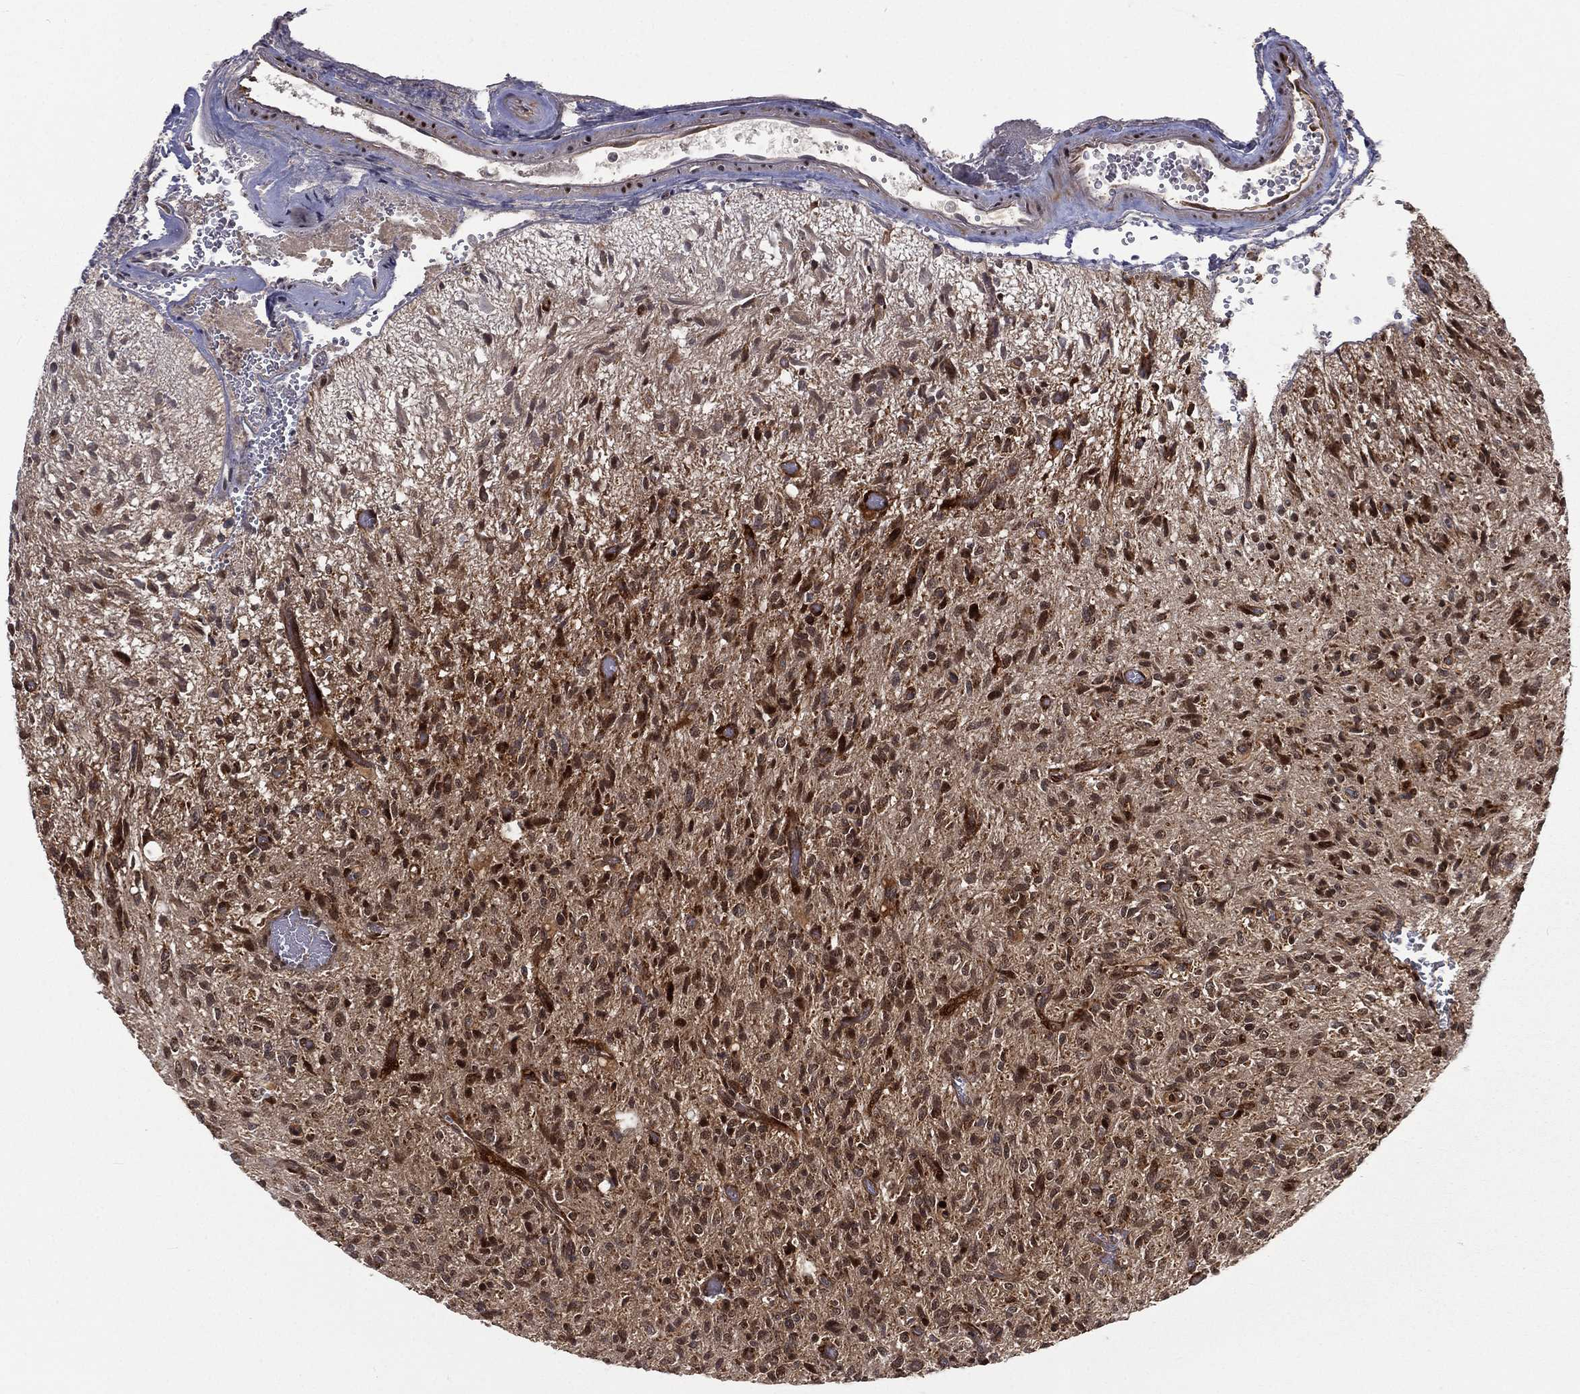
{"staining": {"intensity": "strong", "quantity": "25%-75%", "location": "nuclear"}, "tissue": "glioma", "cell_type": "Tumor cells", "image_type": "cancer", "snomed": [{"axis": "morphology", "description": "Glioma, malignant, High grade"}, {"axis": "topography", "description": "Brain"}], "caption": "Protein analysis of high-grade glioma (malignant) tissue demonstrates strong nuclear positivity in approximately 25%-75% of tumor cells.", "gene": "MDM2", "patient": {"sex": "male", "age": 64}}